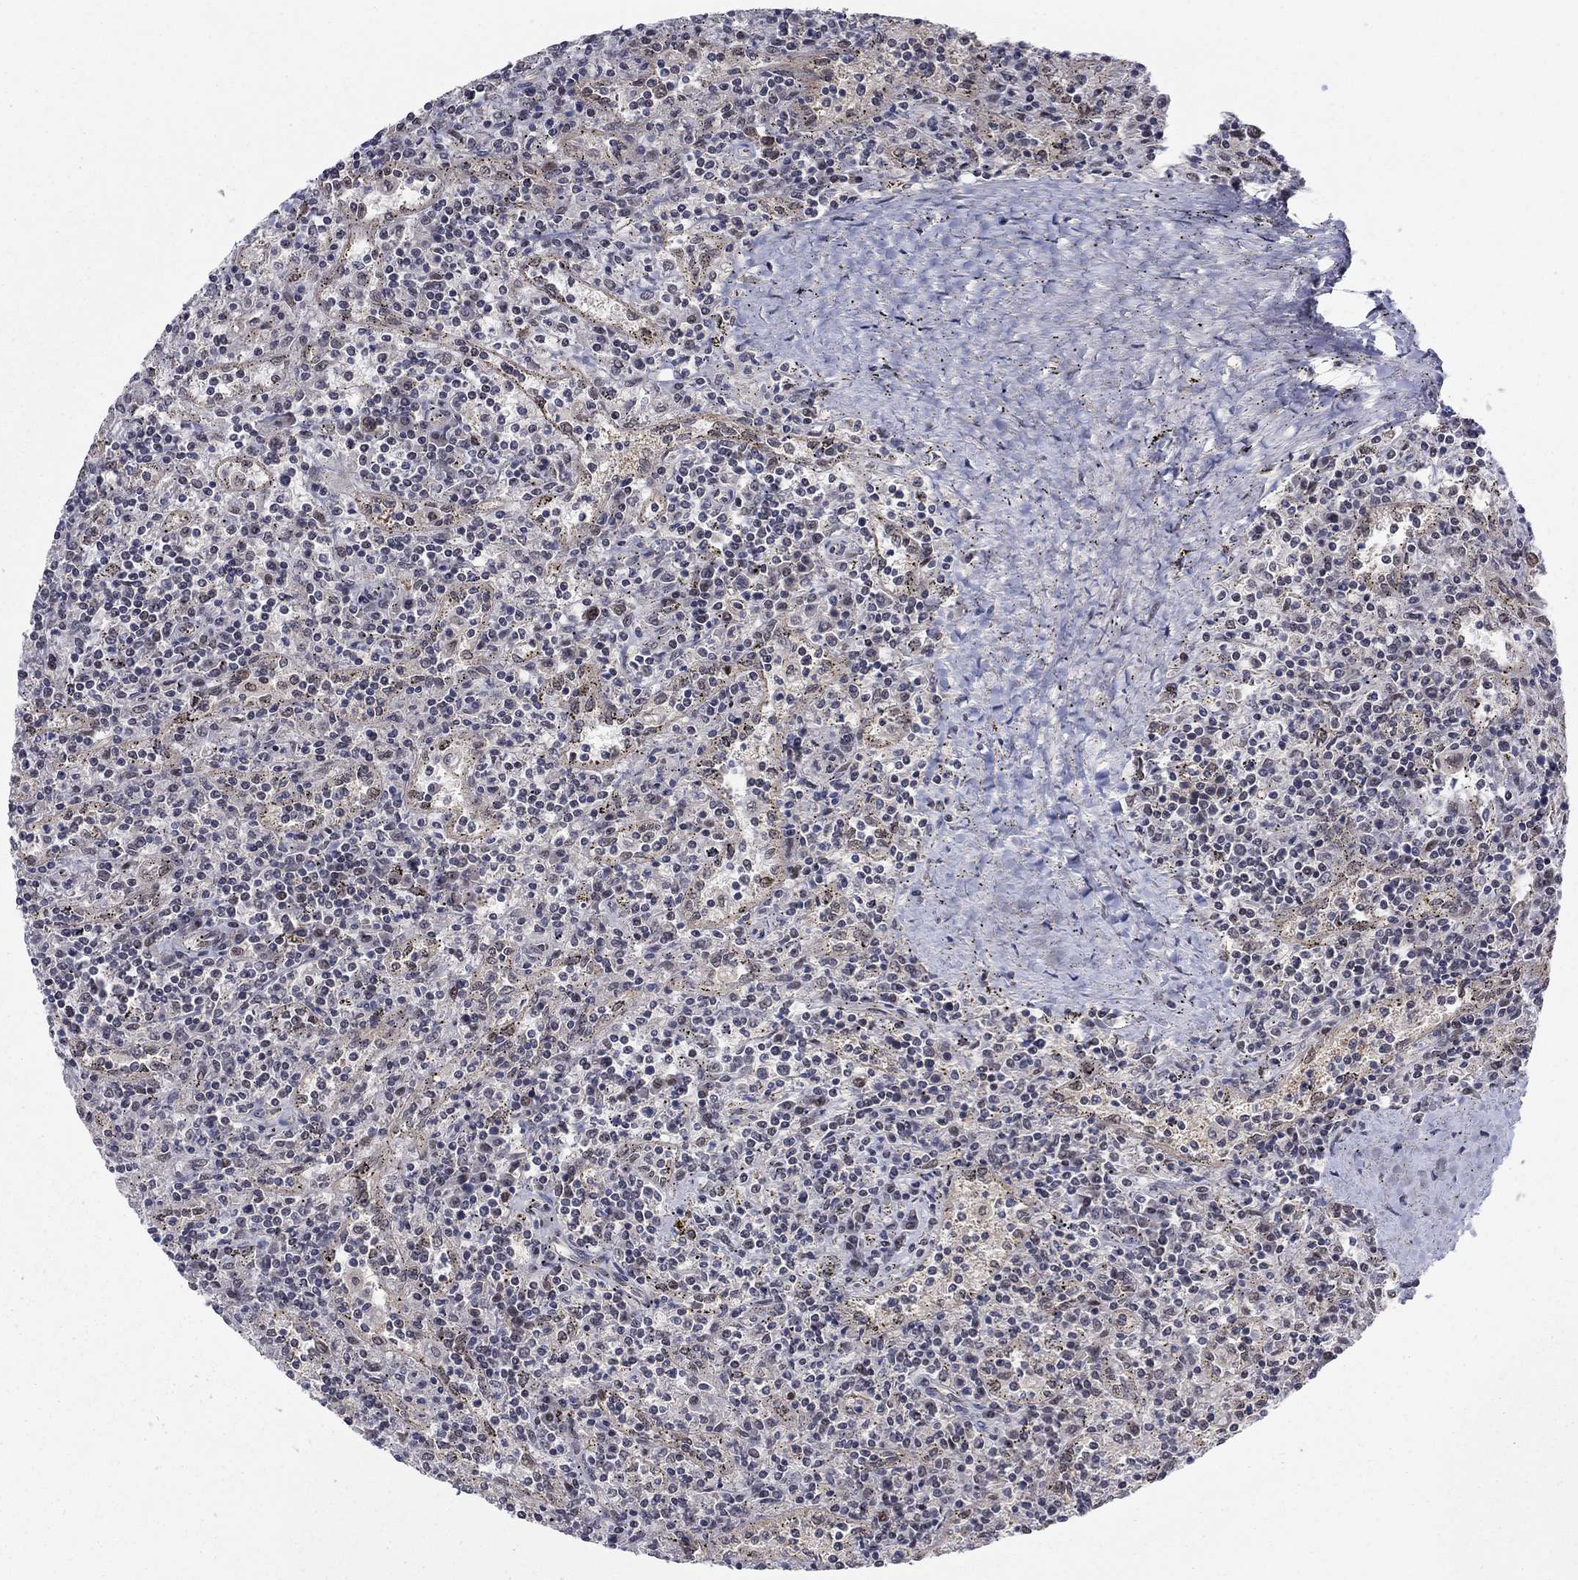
{"staining": {"intensity": "negative", "quantity": "none", "location": "none"}, "tissue": "lymphoma", "cell_type": "Tumor cells", "image_type": "cancer", "snomed": [{"axis": "morphology", "description": "Malignant lymphoma, non-Hodgkin's type, Low grade"}, {"axis": "topography", "description": "Spleen"}], "caption": "IHC histopathology image of neoplastic tissue: lymphoma stained with DAB reveals no significant protein positivity in tumor cells.", "gene": "PSMC1", "patient": {"sex": "male", "age": 62}}